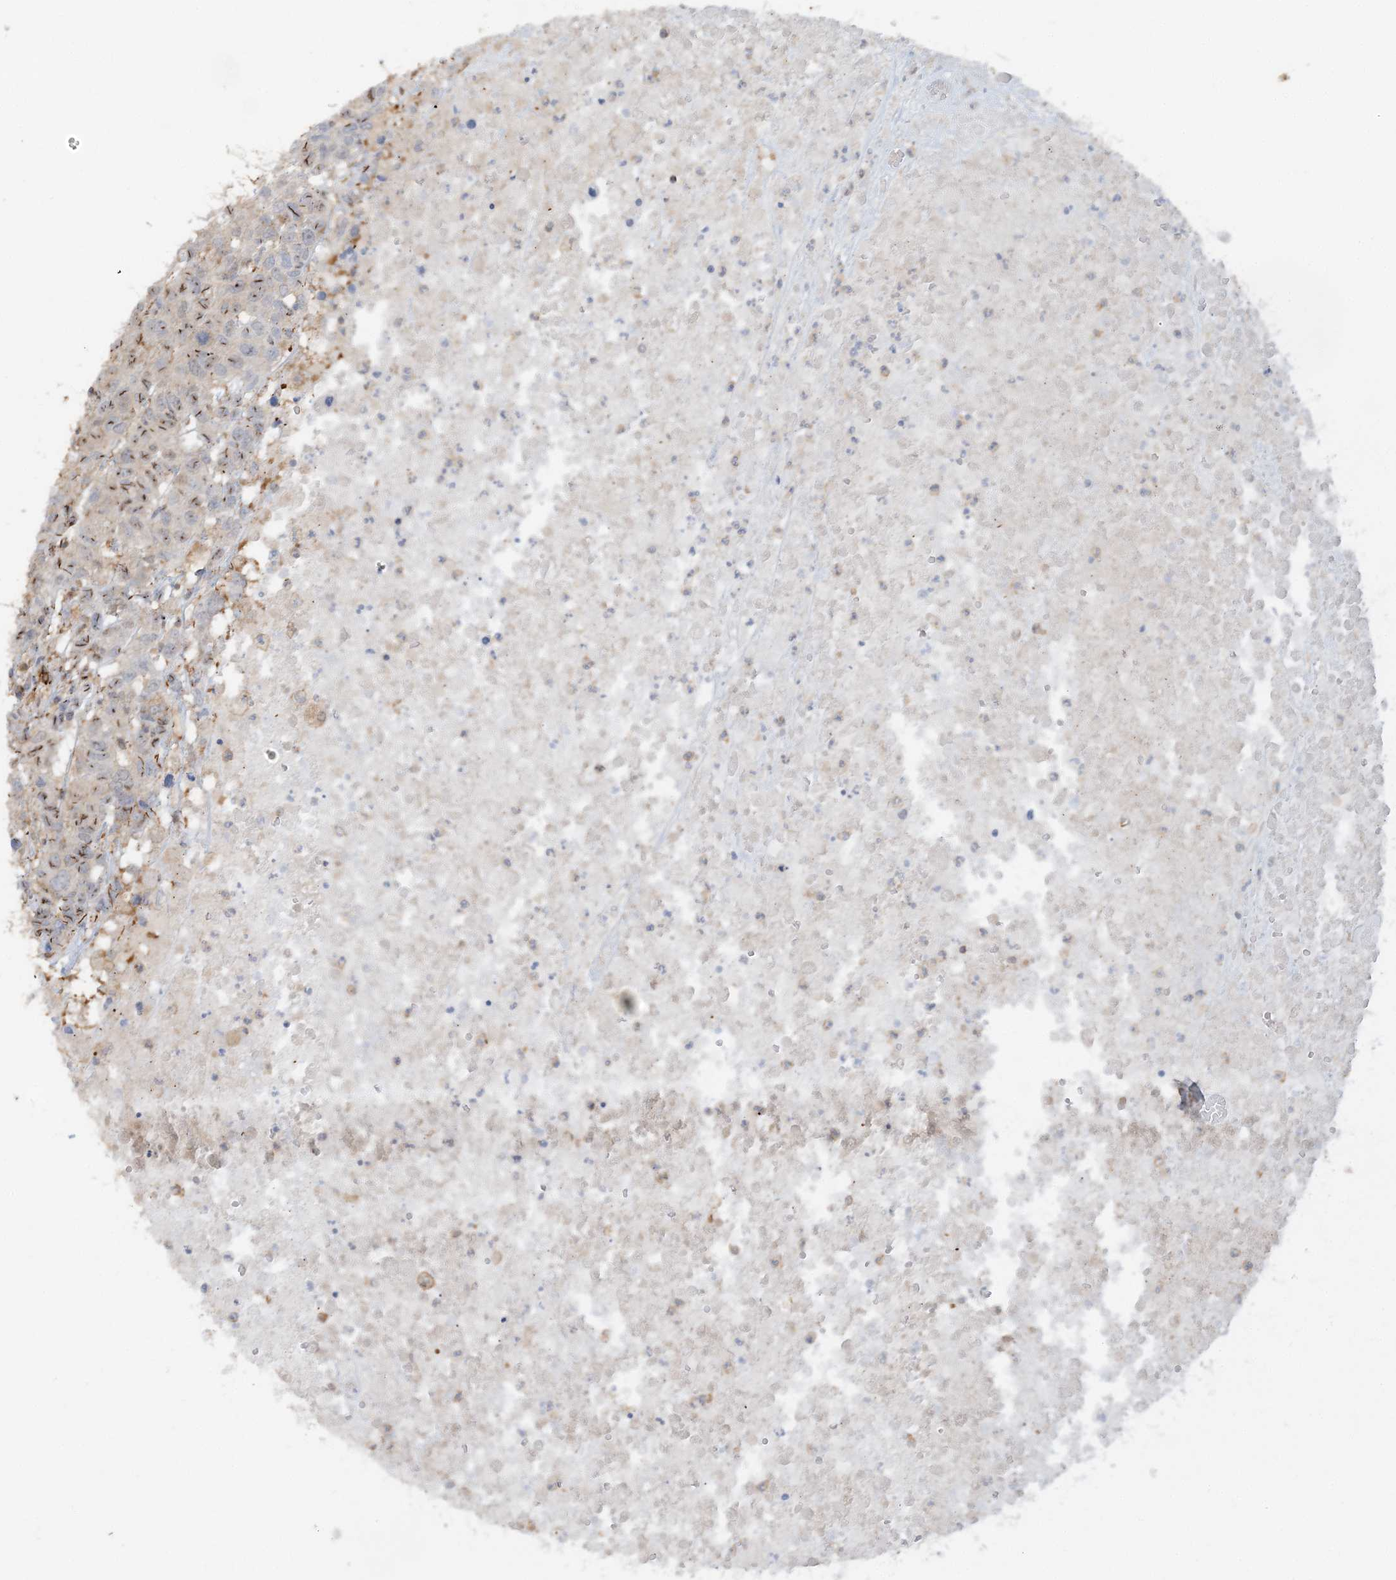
{"staining": {"intensity": "moderate", "quantity": ">75%", "location": "cytoplasmic/membranous"}, "tissue": "head and neck cancer", "cell_type": "Tumor cells", "image_type": "cancer", "snomed": [{"axis": "morphology", "description": "Squamous cell carcinoma, NOS"}, {"axis": "topography", "description": "Head-Neck"}], "caption": "There is medium levels of moderate cytoplasmic/membranous expression in tumor cells of head and neck cancer (squamous cell carcinoma), as demonstrated by immunohistochemical staining (brown color).", "gene": "DSTN", "patient": {"sex": "male", "age": 66}}